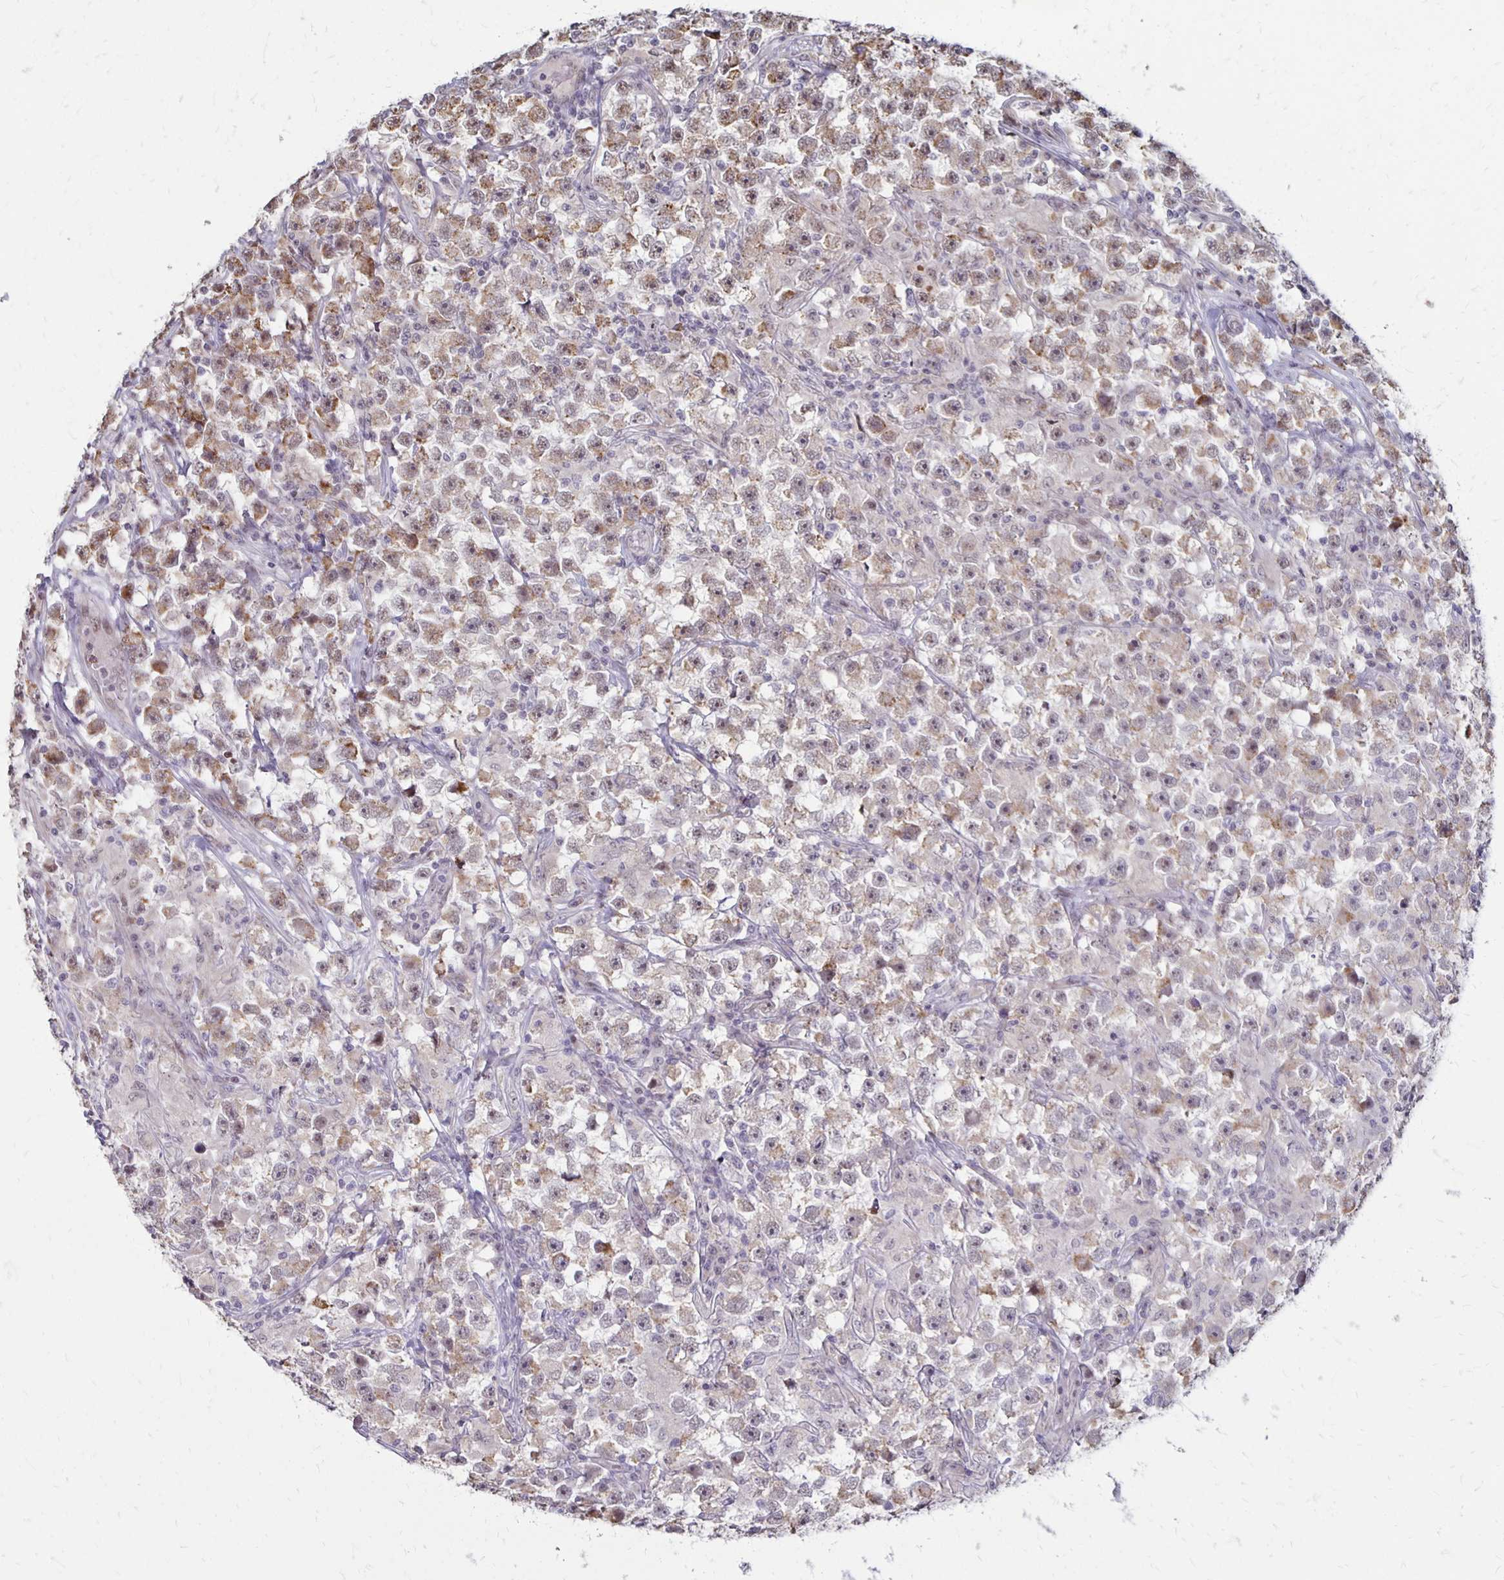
{"staining": {"intensity": "weak", "quantity": ">75%", "location": "cytoplasmic/membranous"}, "tissue": "testis cancer", "cell_type": "Tumor cells", "image_type": "cancer", "snomed": [{"axis": "morphology", "description": "Seminoma, NOS"}, {"axis": "topography", "description": "Testis"}], "caption": "Immunohistochemistry image of neoplastic tissue: human testis seminoma stained using IHC exhibits low levels of weak protein expression localized specifically in the cytoplasmic/membranous of tumor cells, appearing as a cytoplasmic/membranous brown color.", "gene": "DAGLA", "patient": {"sex": "male", "age": 33}}